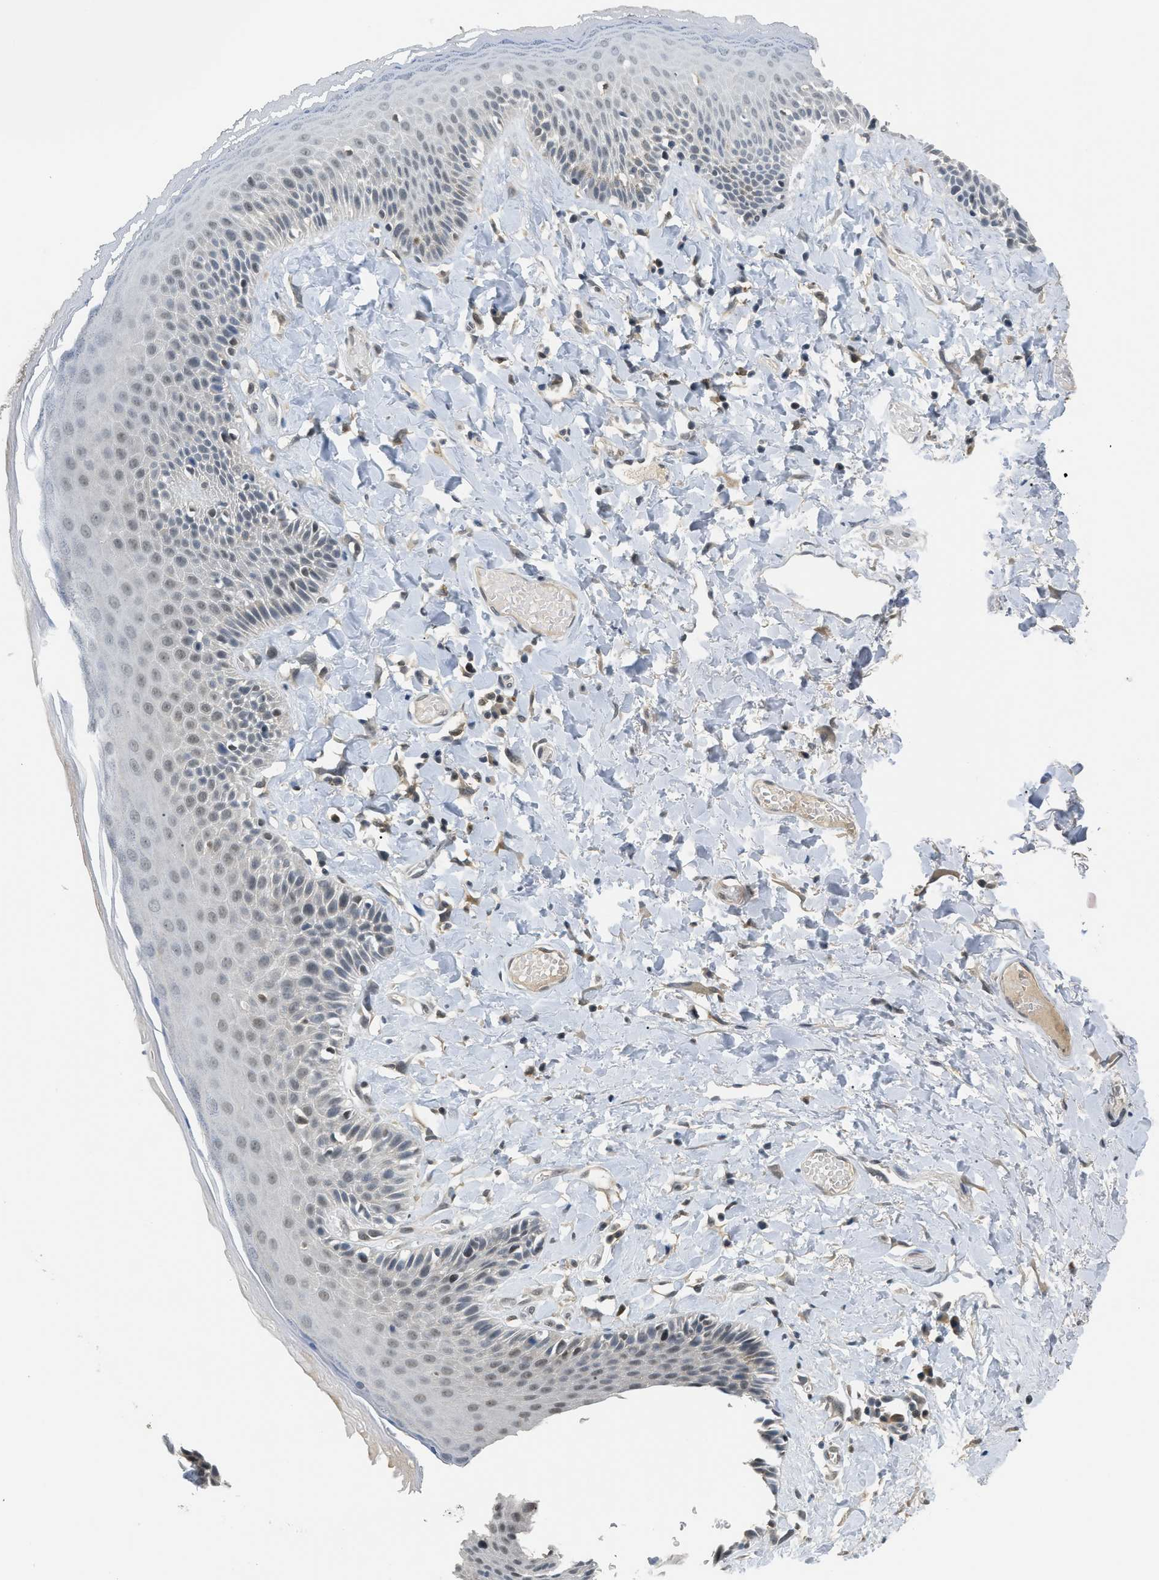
{"staining": {"intensity": "weak", "quantity": "<25%", "location": "nuclear"}, "tissue": "skin", "cell_type": "Epidermal cells", "image_type": "normal", "snomed": [{"axis": "morphology", "description": "Normal tissue, NOS"}, {"axis": "topography", "description": "Anal"}], "caption": "Immunohistochemical staining of benign skin reveals no significant expression in epidermal cells. (DAB (3,3'-diaminobenzidine) immunohistochemistry, high magnification).", "gene": "MZF1", "patient": {"sex": "male", "age": 69}}